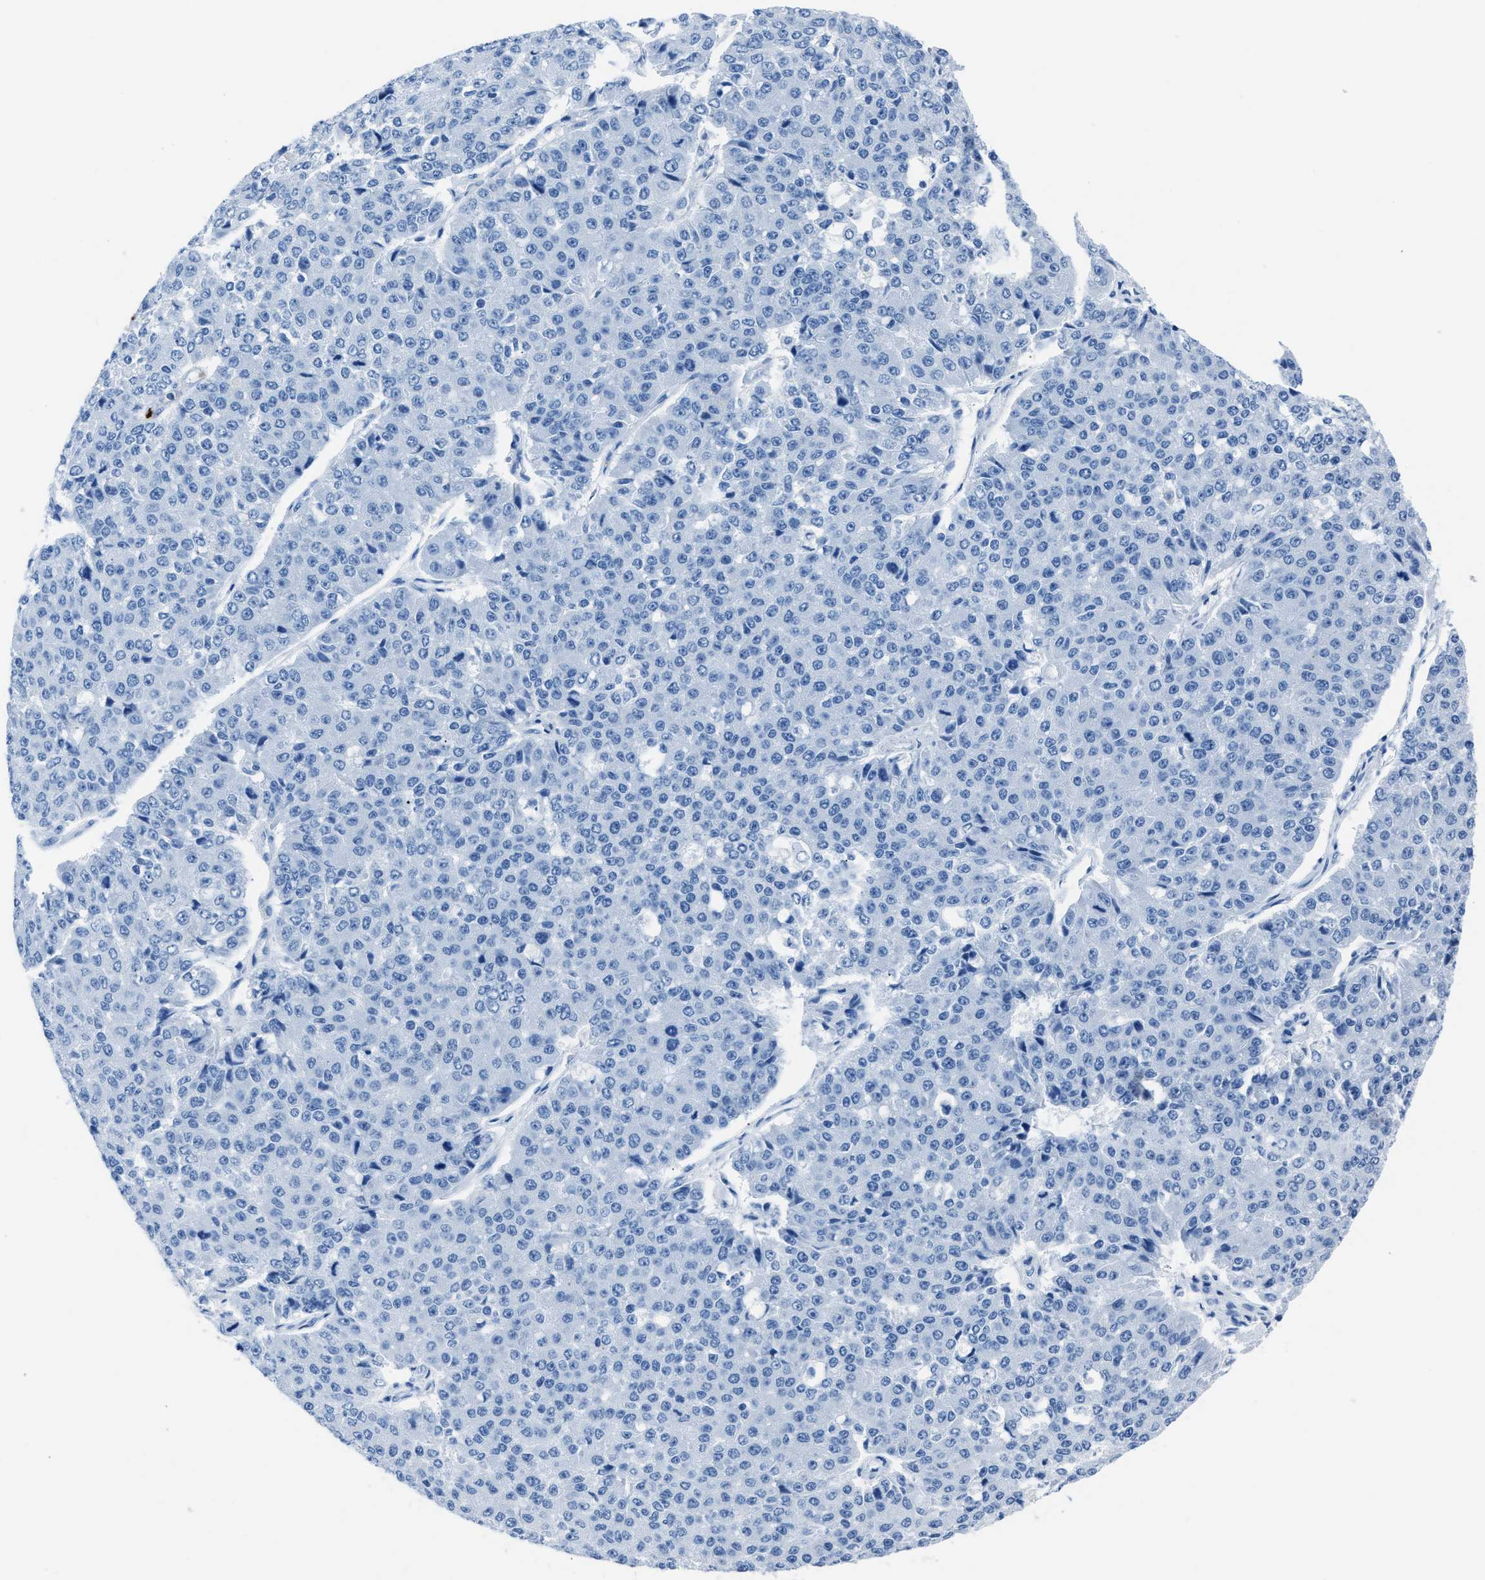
{"staining": {"intensity": "negative", "quantity": "none", "location": "none"}, "tissue": "pancreatic cancer", "cell_type": "Tumor cells", "image_type": "cancer", "snomed": [{"axis": "morphology", "description": "Adenocarcinoma, NOS"}, {"axis": "topography", "description": "Pancreas"}], "caption": "Tumor cells are negative for protein expression in human pancreatic cancer (adenocarcinoma). Nuclei are stained in blue.", "gene": "S100P", "patient": {"sex": "male", "age": 50}}